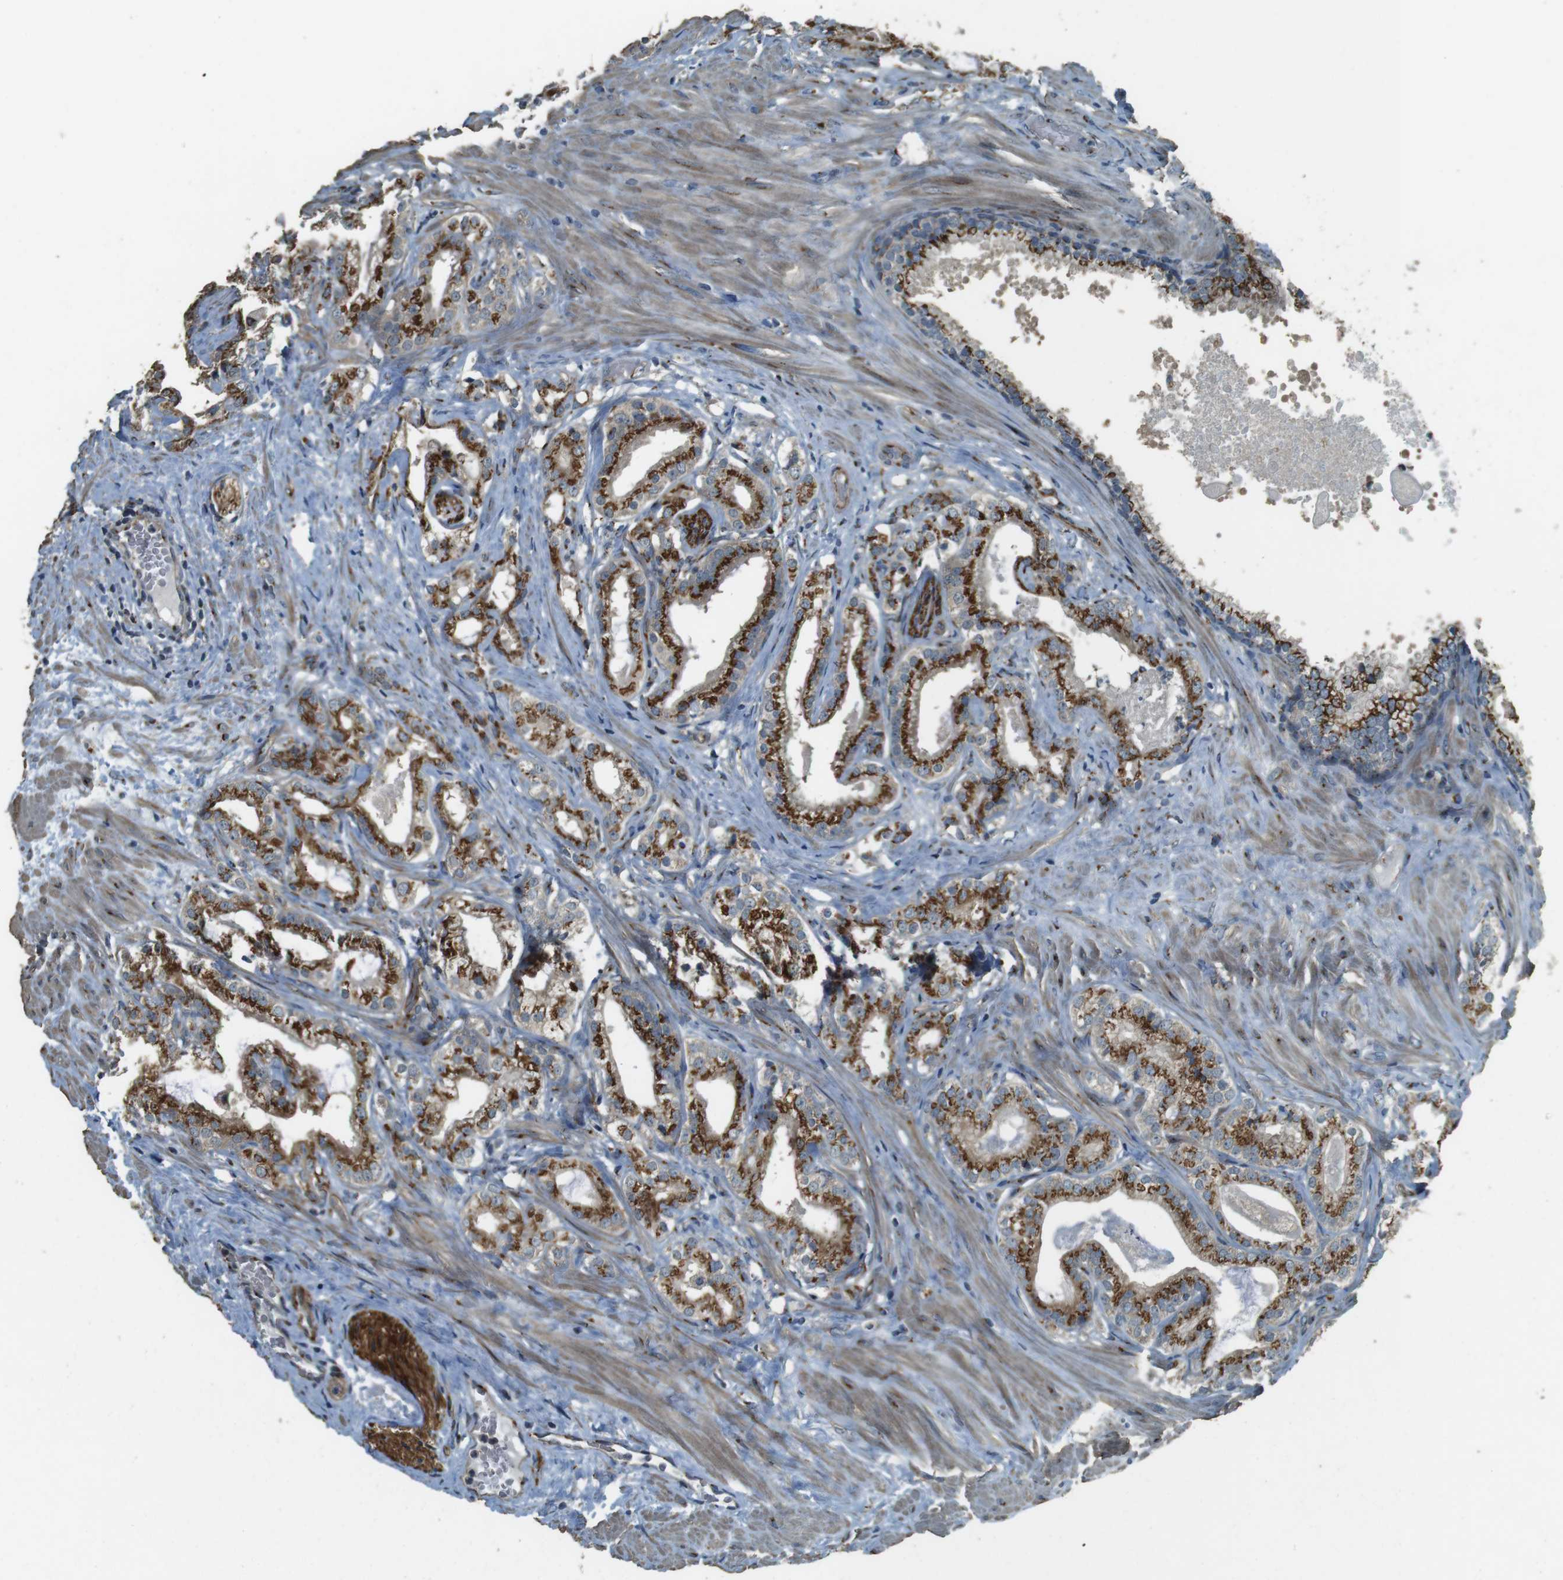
{"staining": {"intensity": "strong", "quantity": ">75%", "location": "cytoplasmic/membranous"}, "tissue": "prostate cancer", "cell_type": "Tumor cells", "image_type": "cancer", "snomed": [{"axis": "morphology", "description": "Adenocarcinoma, Low grade"}, {"axis": "topography", "description": "Prostate"}], "caption": "An image of prostate cancer (low-grade adenocarcinoma) stained for a protein exhibits strong cytoplasmic/membranous brown staining in tumor cells. Using DAB (3,3'-diaminobenzidine) (brown) and hematoxylin (blue) stains, captured at high magnification using brightfield microscopy.", "gene": "TMEM115", "patient": {"sex": "male", "age": 59}}